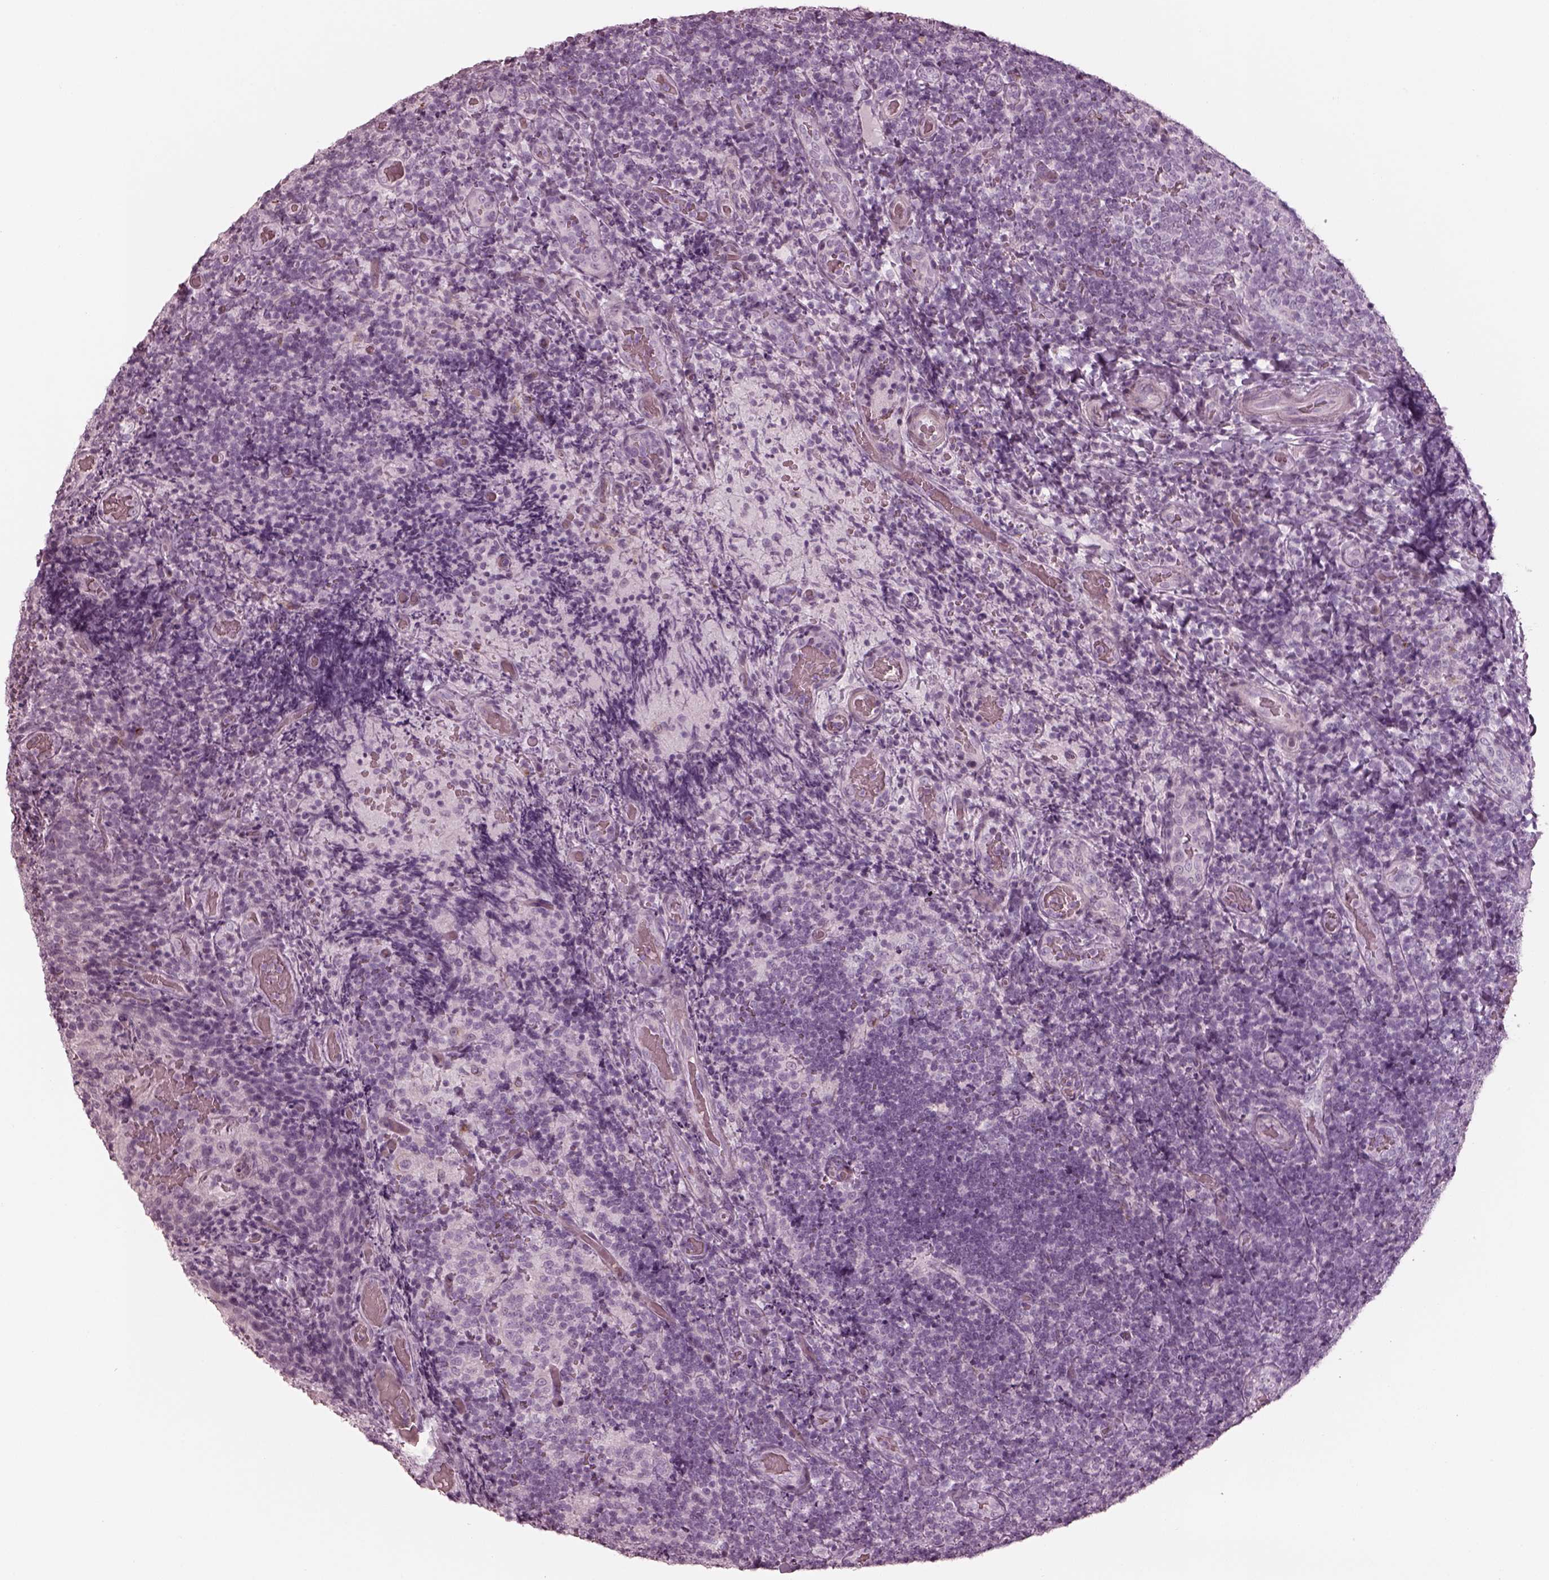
{"staining": {"intensity": "negative", "quantity": "none", "location": "none"}, "tissue": "tonsil", "cell_type": "Germinal center cells", "image_type": "normal", "snomed": [{"axis": "morphology", "description": "Normal tissue, NOS"}, {"axis": "topography", "description": "Tonsil"}], "caption": "Immunohistochemical staining of benign human tonsil shows no significant expression in germinal center cells. (Stains: DAB (3,3'-diaminobenzidine) immunohistochemistry with hematoxylin counter stain, Microscopy: brightfield microscopy at high magnification).", "gene": "ENSG00000289258", "patient": {"sex": "male", "age": 17}}